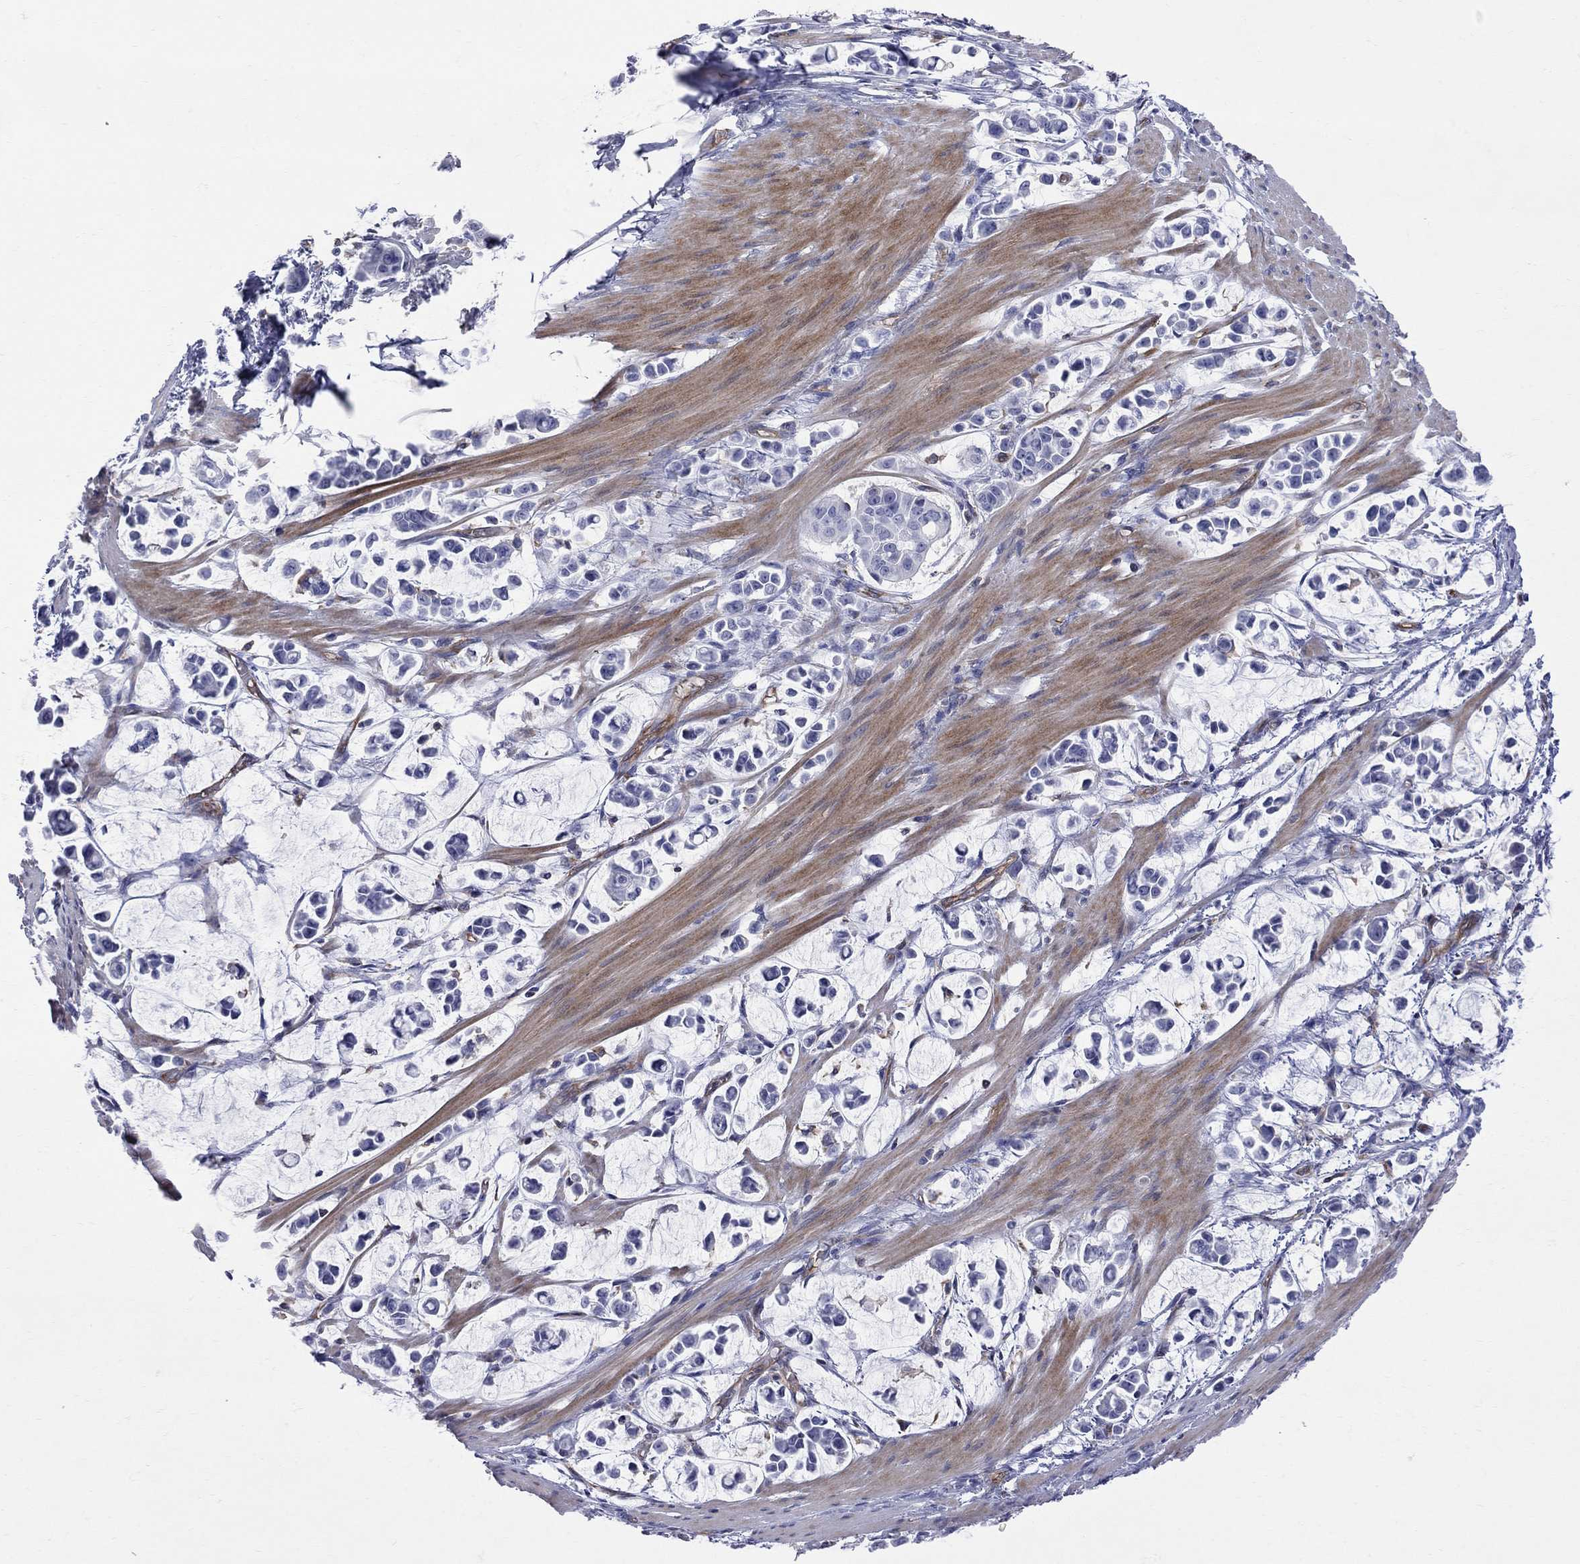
{"staining": {"intensity": "negative", "quantity": "none", "location": "none"}, "tissue": "stomach cancer", "cell_type": "Tumor cells", "image_type": "cancer", "snomed": [{"axis": "morphology", "description": "Adenocarcinoma, NOS"}, {"axis": "topography", "description": "Stomach"}], "caption": "An image of human adenocarcinoma (stomach) is negative for staining in tumor cells.", "gene": "ABI3", "patient": {"sex": "male", "age": 82}}